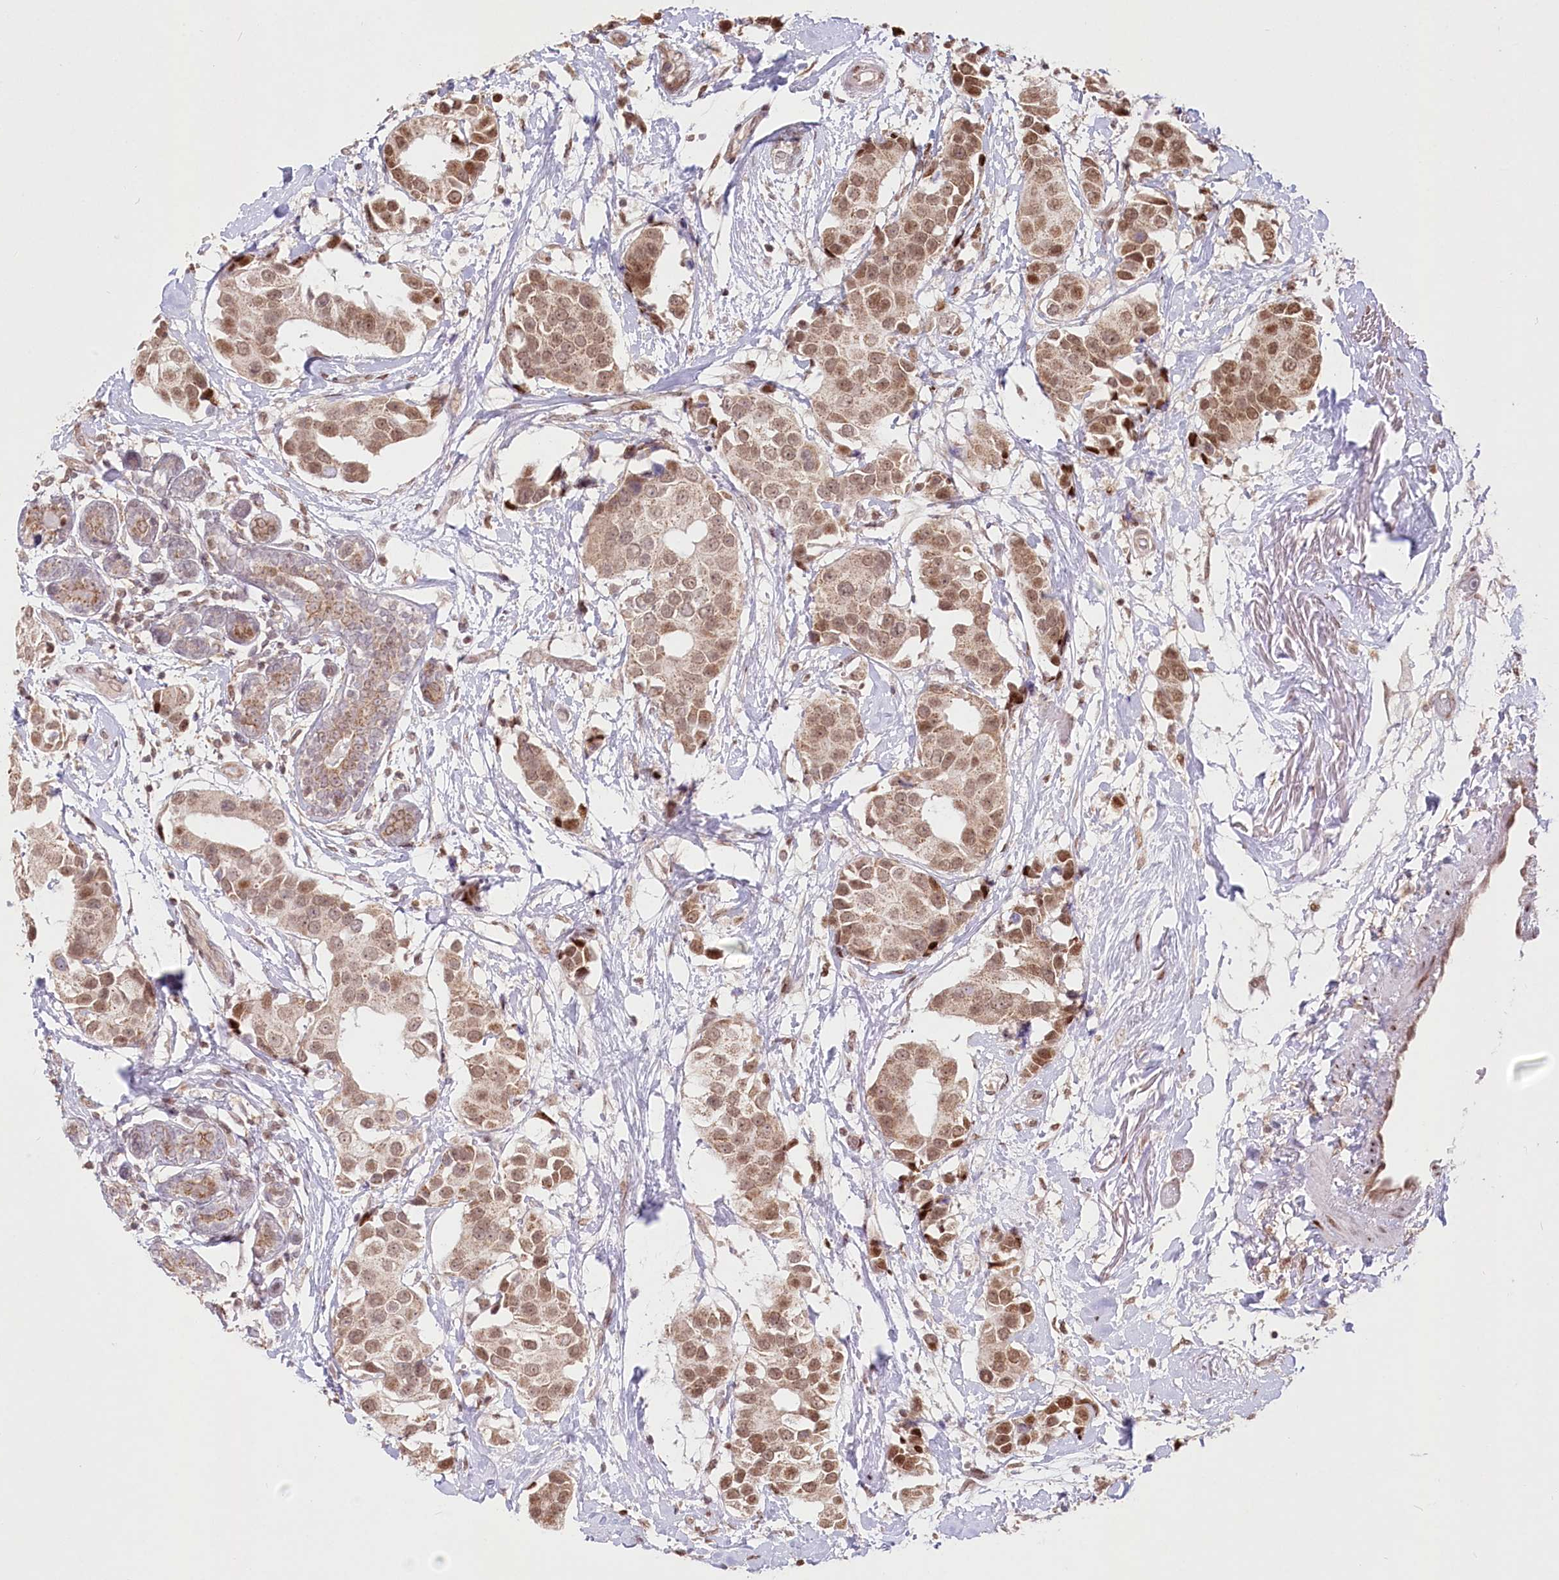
{"staining": {"intensity": "moderate", "quantity": ">75%", "location": "cytoplasmic/membranous,nuclear"}, "tissue": "breast cancer", "cell_type": "Tumor cells", "image_type": "cancer", "snomed": [{"axis": "morphology", "description": "Normal tissue, NOS"}, {"axis": "morphology", "description": "Duct carcinoma"}, {"axis": "topography", "description": "Breast"}], "caption": "Approximately >75% of tumor cells in human breast cancer (intraductal carcinoma) reveal moderate cytoplasmic/membranous and nuclear protein staining as visualized by brown immunohistochemical staining.", "gene": "PYURF", "patient": {"sex": "female", "age": 39}}